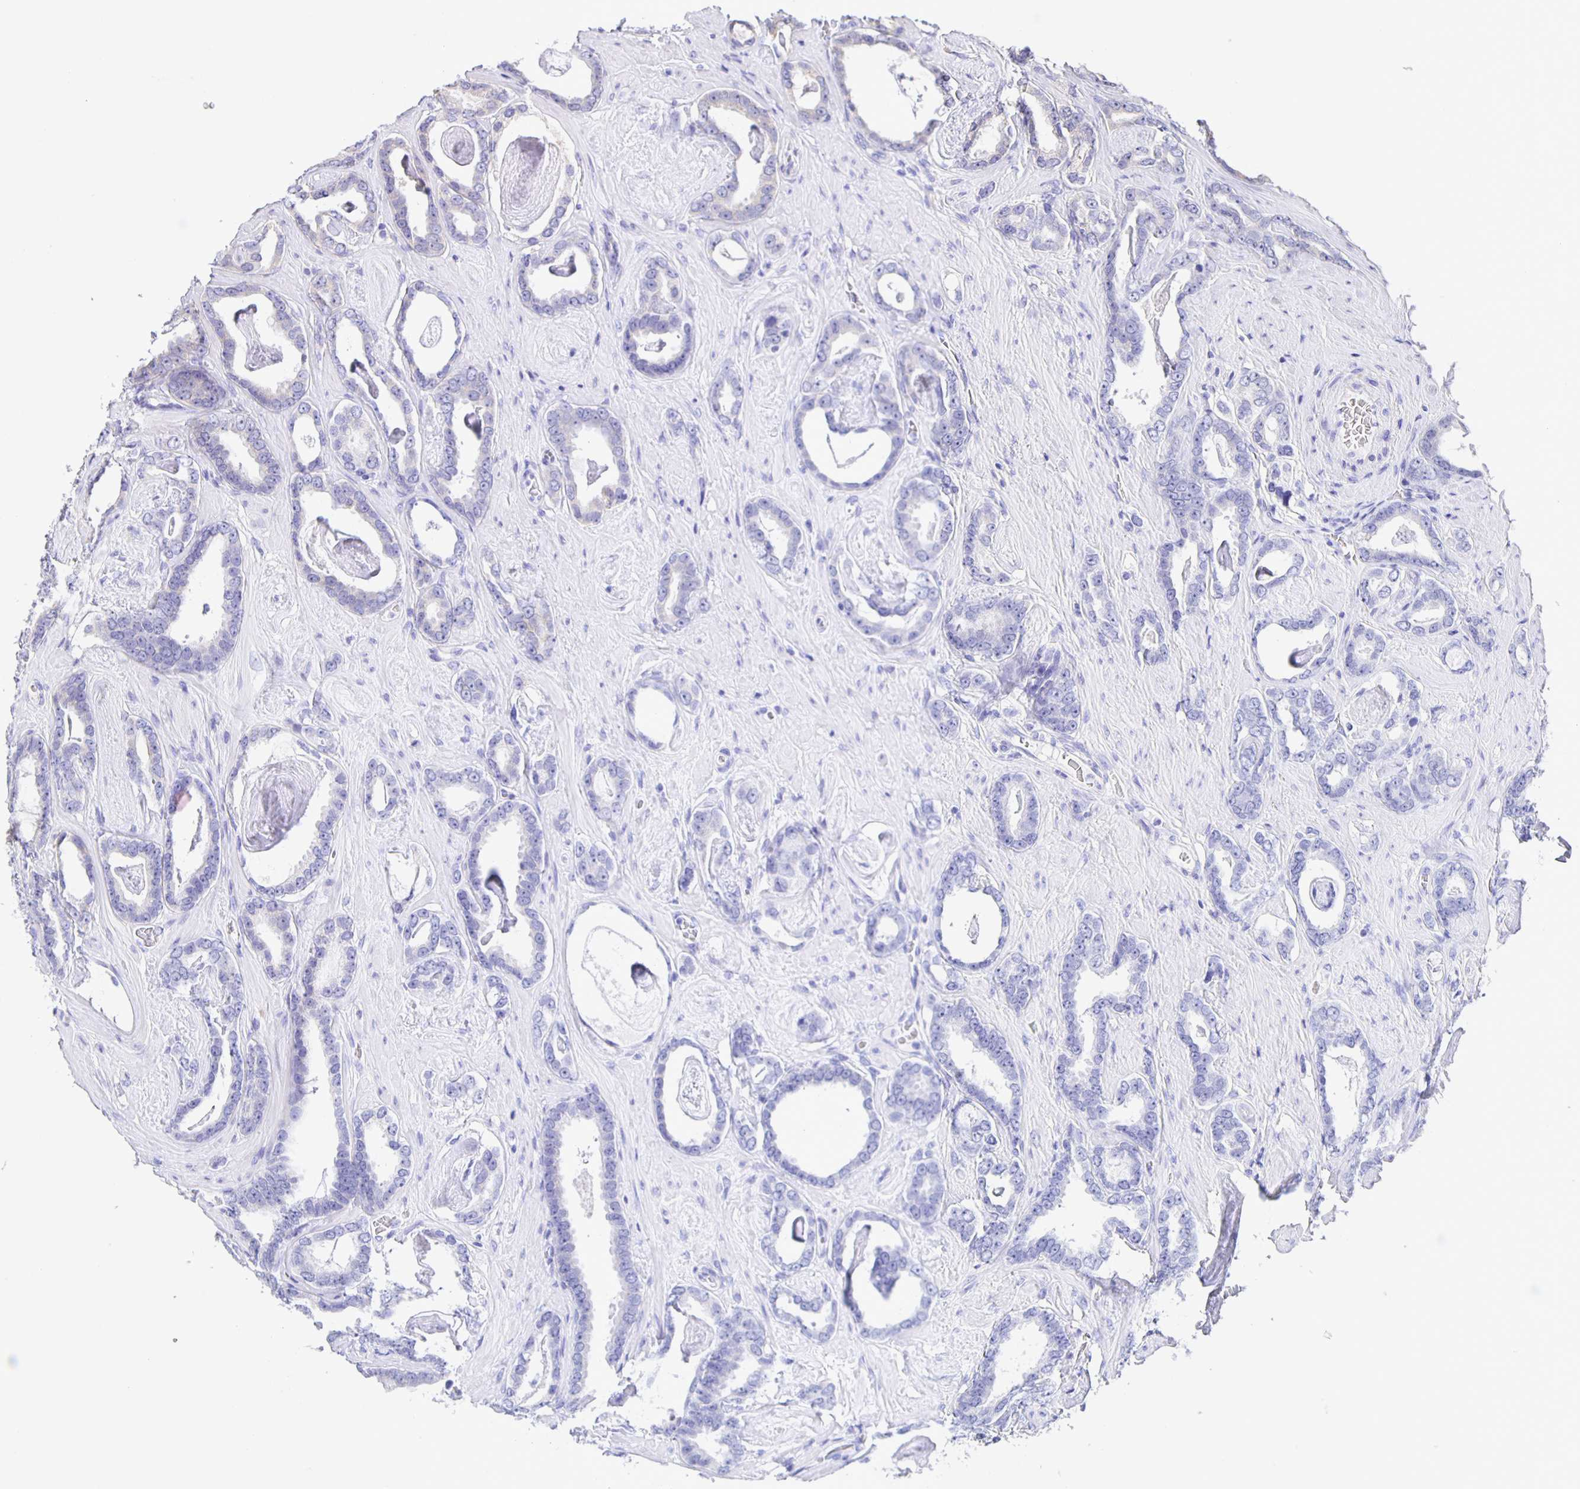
{"staining": {"intensity": "weak", "quantity": "<25%", "location": "cytoplasmic/membranous"}, "tissue": "prostate cancer", "cell_type": "Tumor cells", "image_type": "cancer", "snomed": [{"axis": "morphology", "description": "Adenocarcinoma, High grade"}, {"axis": "topography", "description": "Prostate"}], "caption": "The photomicrograph exhibits no staining of tumor cells in high-grade adenocarcinoma (prostate).", "gene": "JMJD4", "patient": {"sex": "male", "age": 63}}